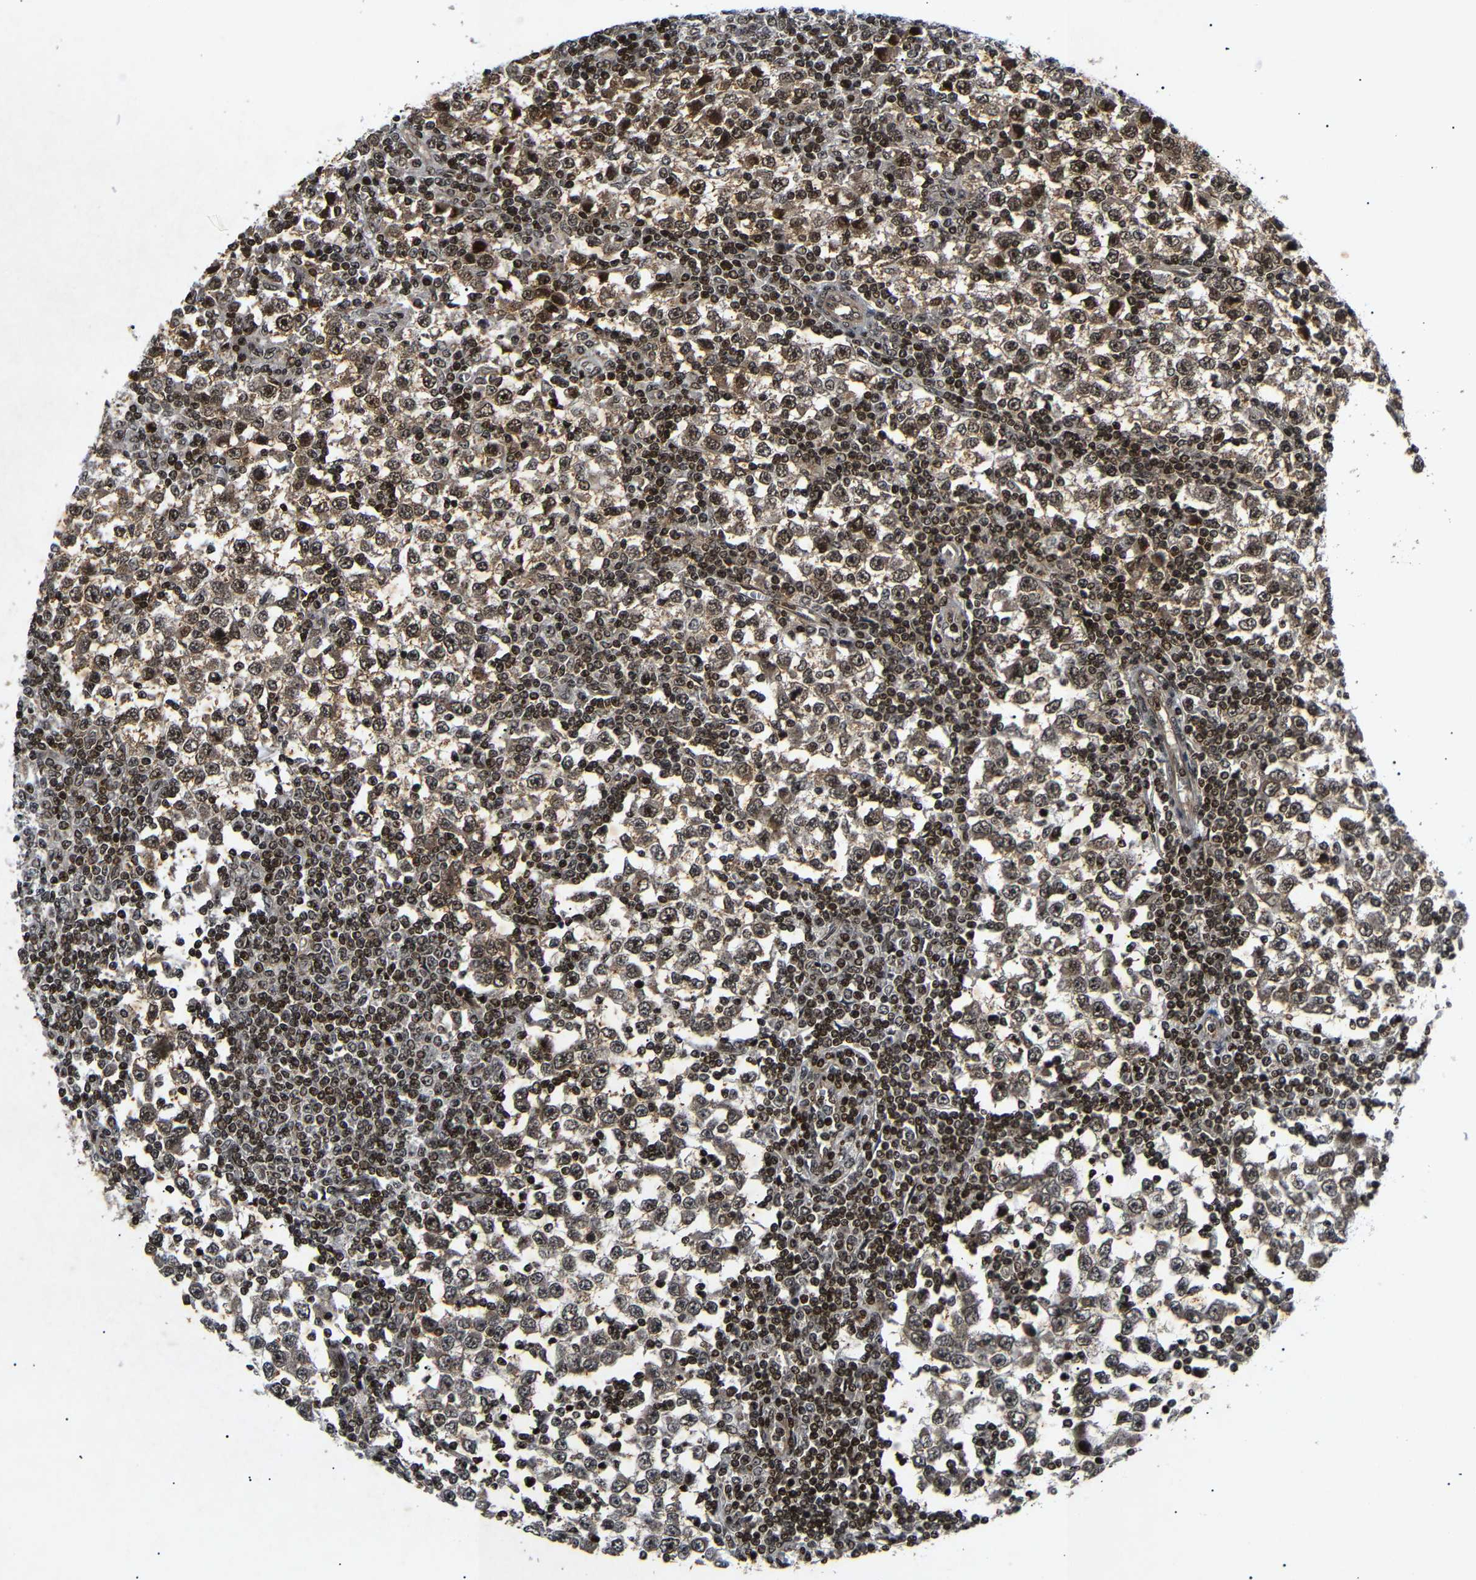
{"staining": {"intensity": "moderate", "quantity": "25%-75%", "location": "nuclear"}, "tissue": "testis cancer", "cell_type": "Tumor cells", "image_type": "cancer", "snomed": [{"axis": "morphology", "description": "Seminoma, NOS"}, {"axis": "topography", "description": "Testis"}], "caption": "Brown immunohistochemical staining in testis cancer reveals moderate nuclear staining in approximately 25%-75% of tumor cells.", "gene": "KIF23", "patient": {"sex": "male", "age": 65}}